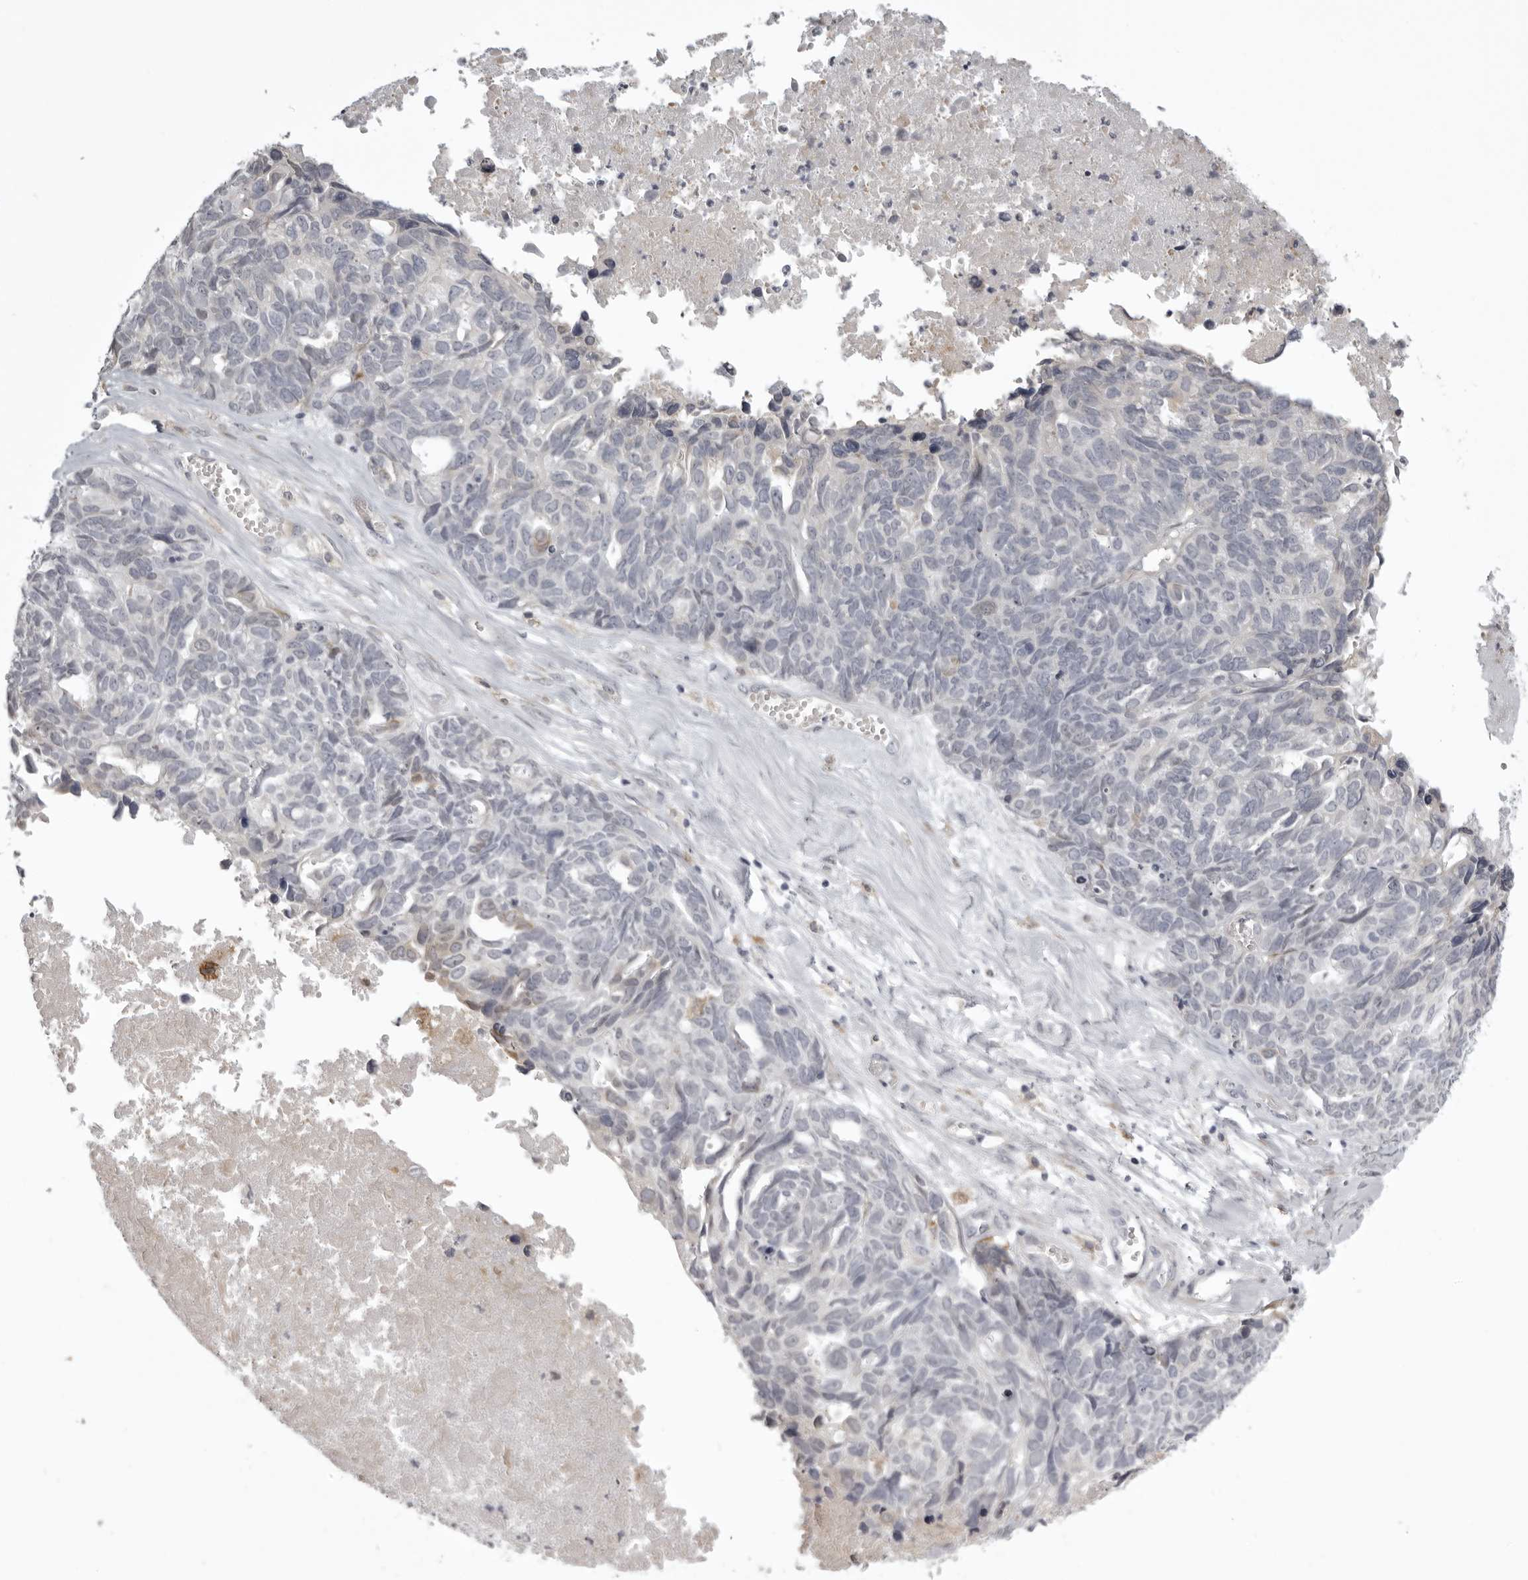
{"staining": {"intensity": "negative", "quantity": "none", "location": "none"}, "tissue": "ovarian cancer", "cell_type": "Tumor cells", "image_type": "cancer", "snomed": [{"axis": "morphology", "description": "Cystadenocarcinoma, serous, NOS"}, {"axis": "topography", "description": "Ovary"}], "caption": "An IHC micrograph of serous cystadenocarcinoma (ovarian) is shown. There is no staining in tumor cells of serous cystadenocarcinoma (ovarian).", "gene": "NCEH1", "patient": {"sex": "female", "age": 79}}